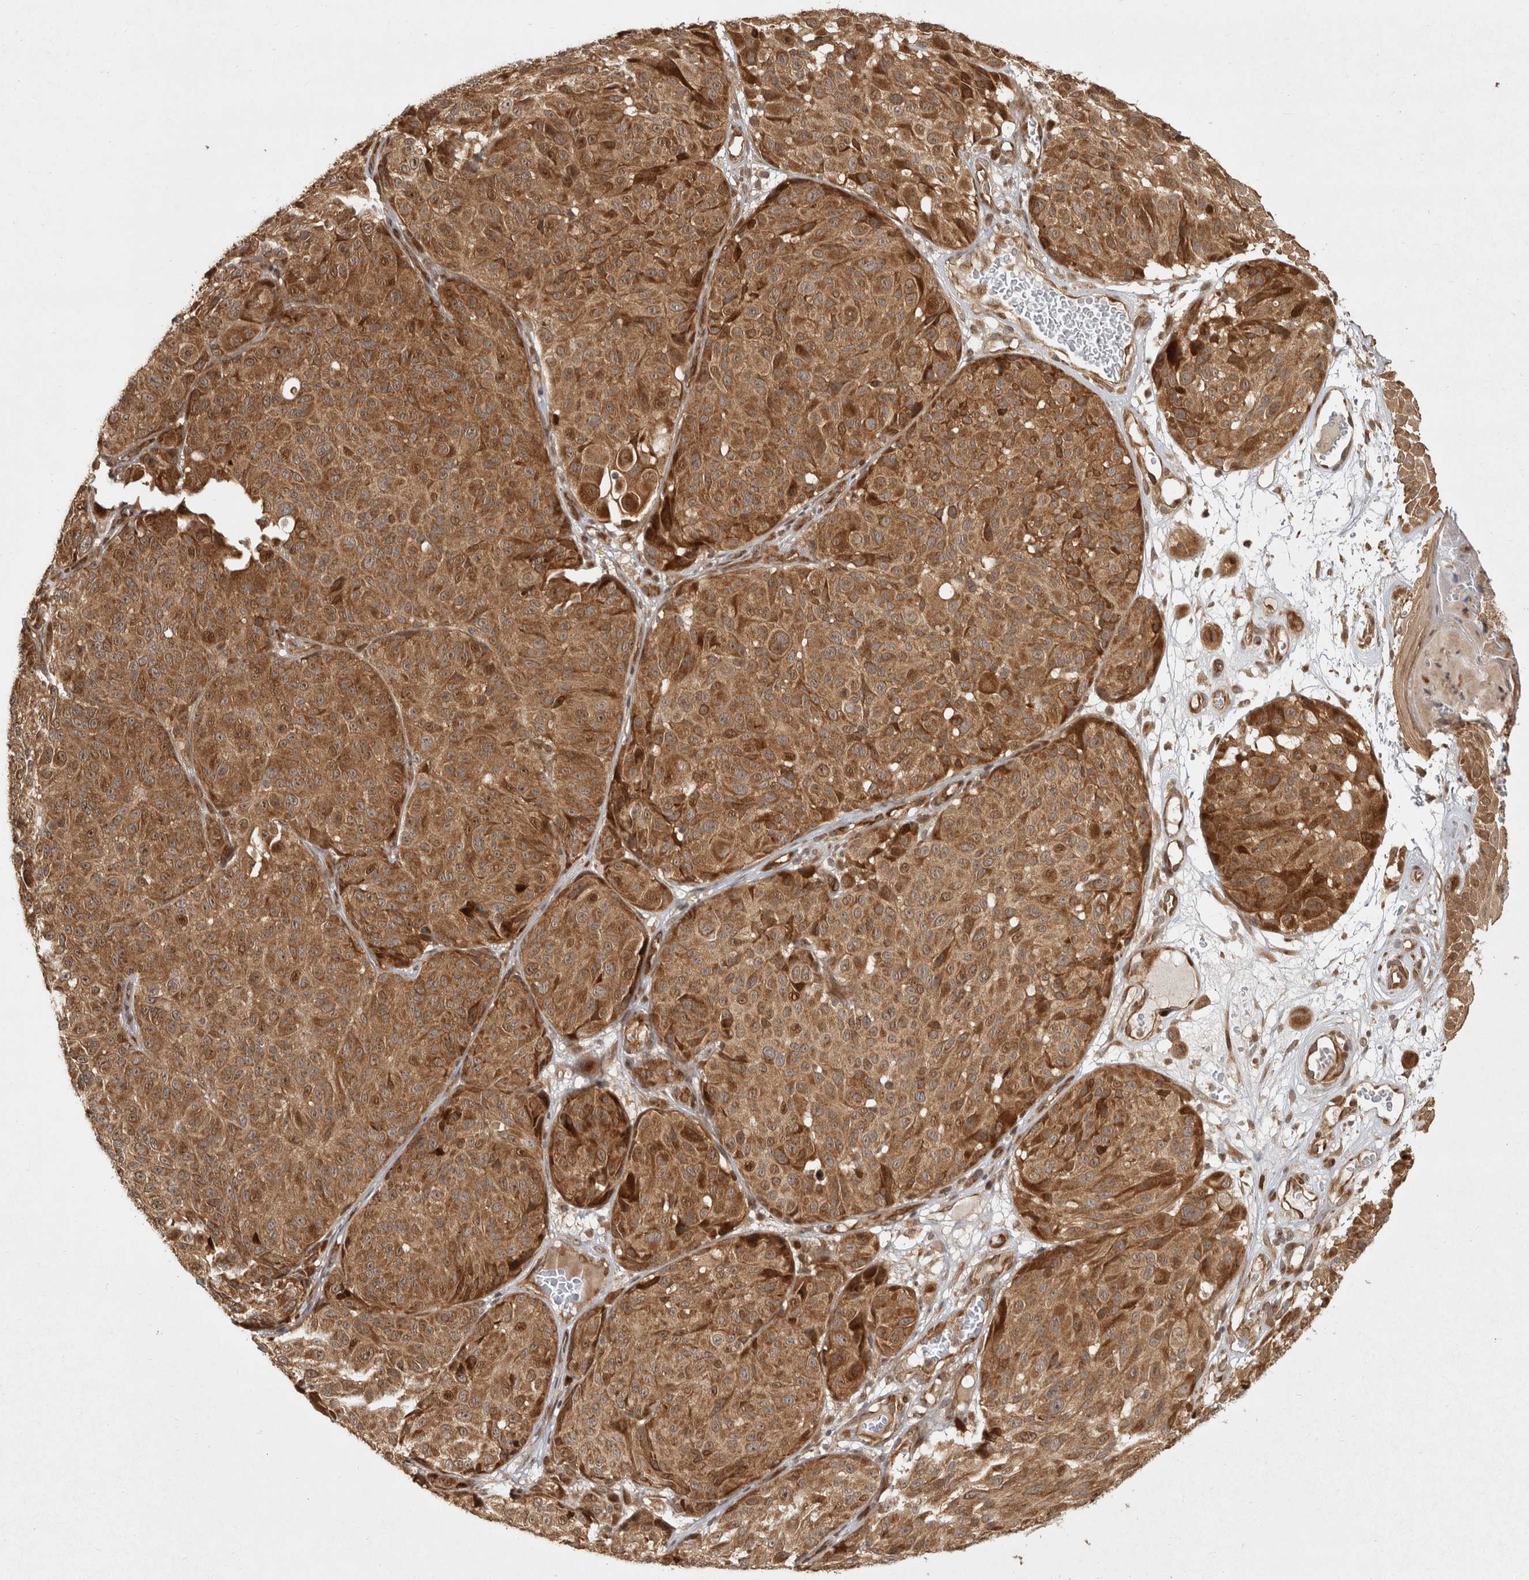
{"staining": {"intensity": "moderate", "quantity": ">75%", "location": "cytoplasmic/membranous"}, "tissue": "melanoma", "cell_type": "Tumor cells", "image_type": "cancer", "snomed": [{"axis": "morphology", "description": "Malignant melanoma, NOS"}, {"axis": "topography", "description": "Skin"}], "caption": "Brown immunohistochemical staining in human melanoma demonstrates moderate cytoplasmic/membranous staining in about >75% of tumor cells. (DAB (3,3'-diaminobenzidine) IHC with brightfield microscopy, high magnification).", "gene": "CAMSAP2", "patient": {"sex": "male", "age": 83}}